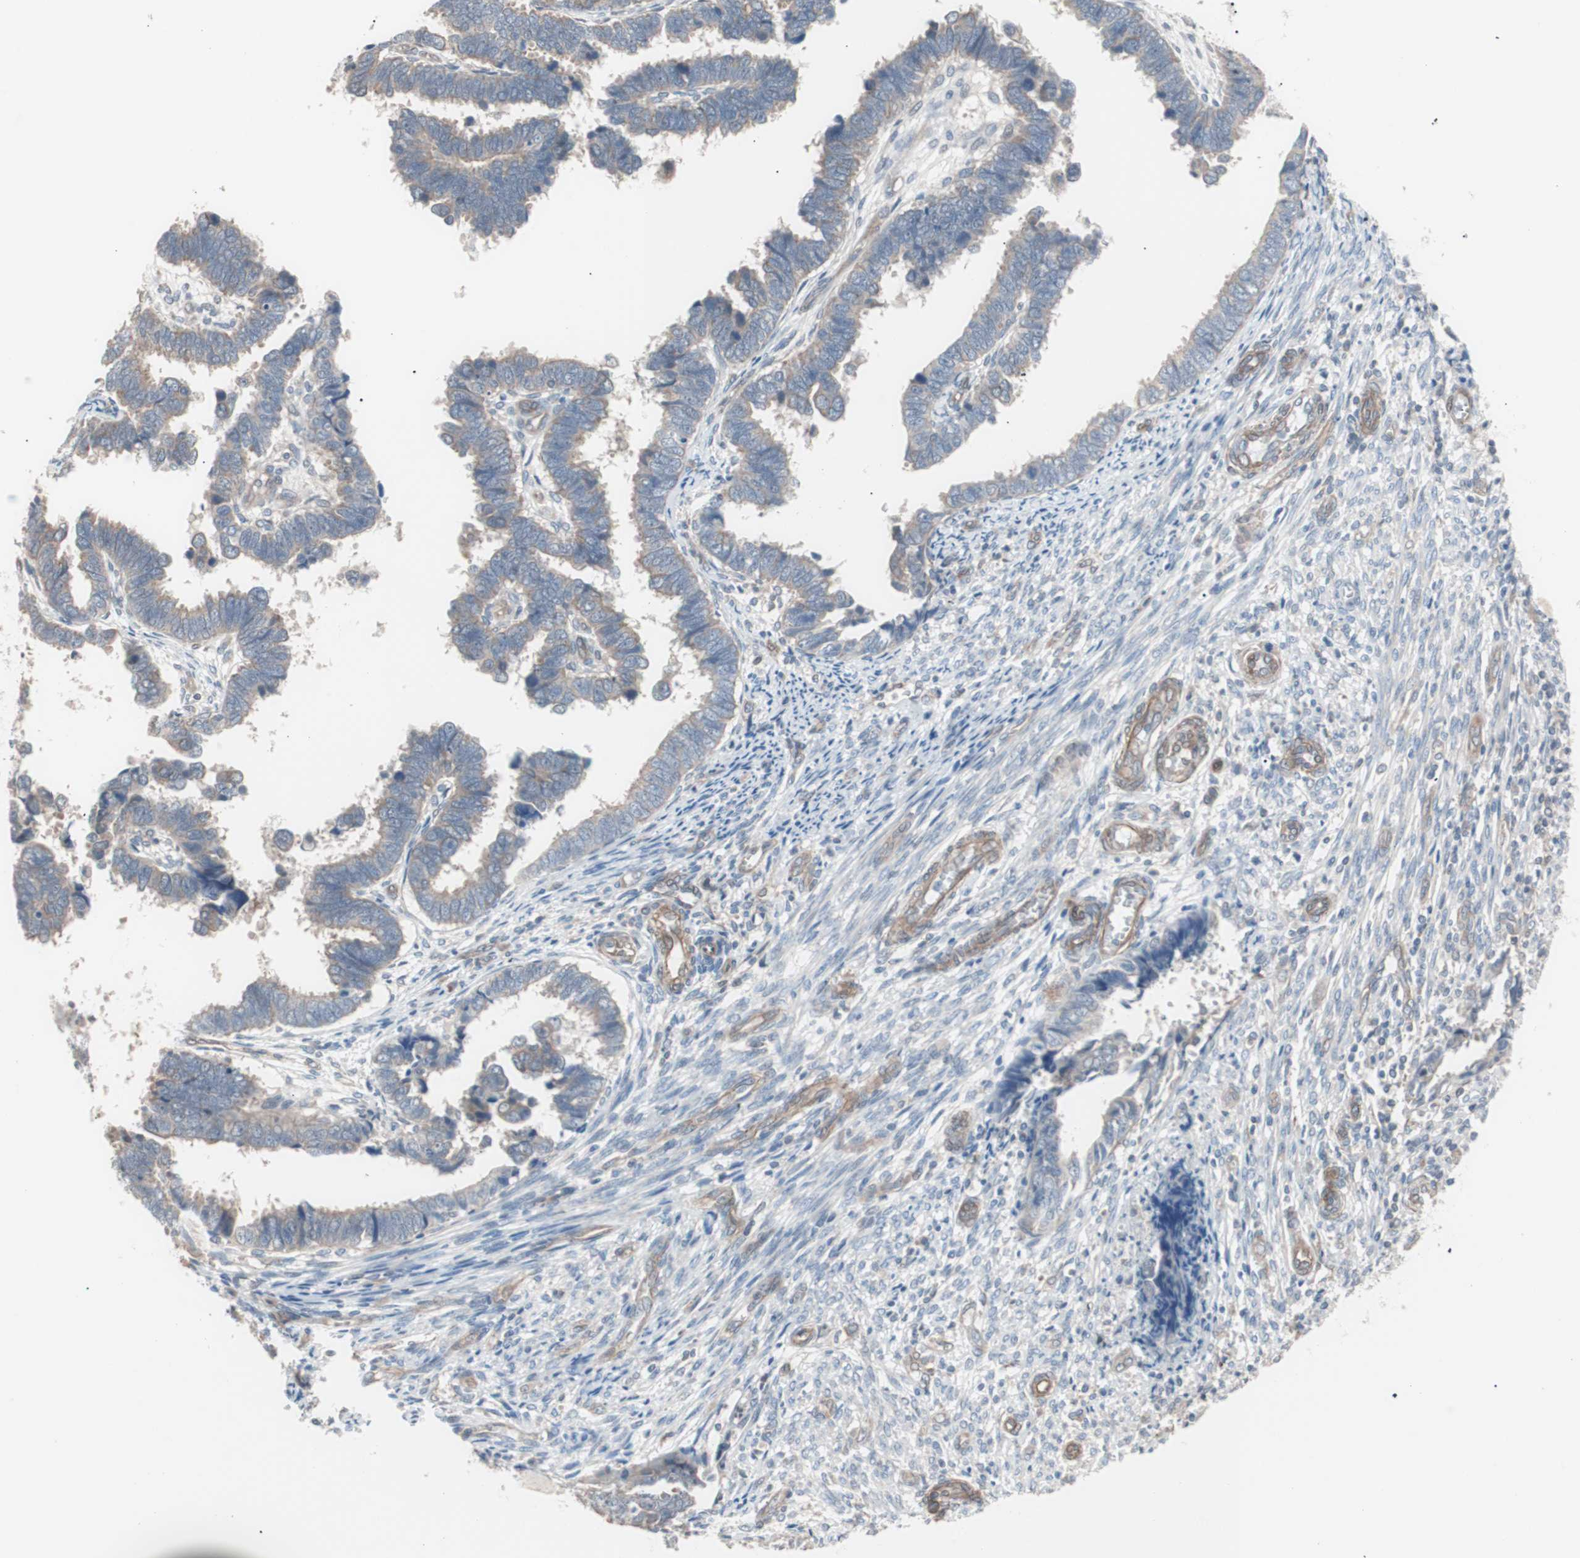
{"staining": {"intensity": "weak", "quantity": "25%-75%", "location": "cytoplasmic/membranous"}, "tissue": "endometrial cancer", "cell_type": "Tumor cells", "image_type": "cancer", "snomed": [{"axis": "morphology", "description": "Adenocarcinoma, NOS"}, {"axis": "topography", "description": "Endometrium"}], "caption": "IHC image of neoplastic tissue: endometrial adenocarcinoma stained using immunohistochemistry (IHC) displays low levels of weak protein expression localized specifically in the cytoplasmic/membranous of tumor cells, appearing as a cytoplasmic/membranous brown color.", "gene": "SMG1", "patient": {"sex": "female", "age": 75}}